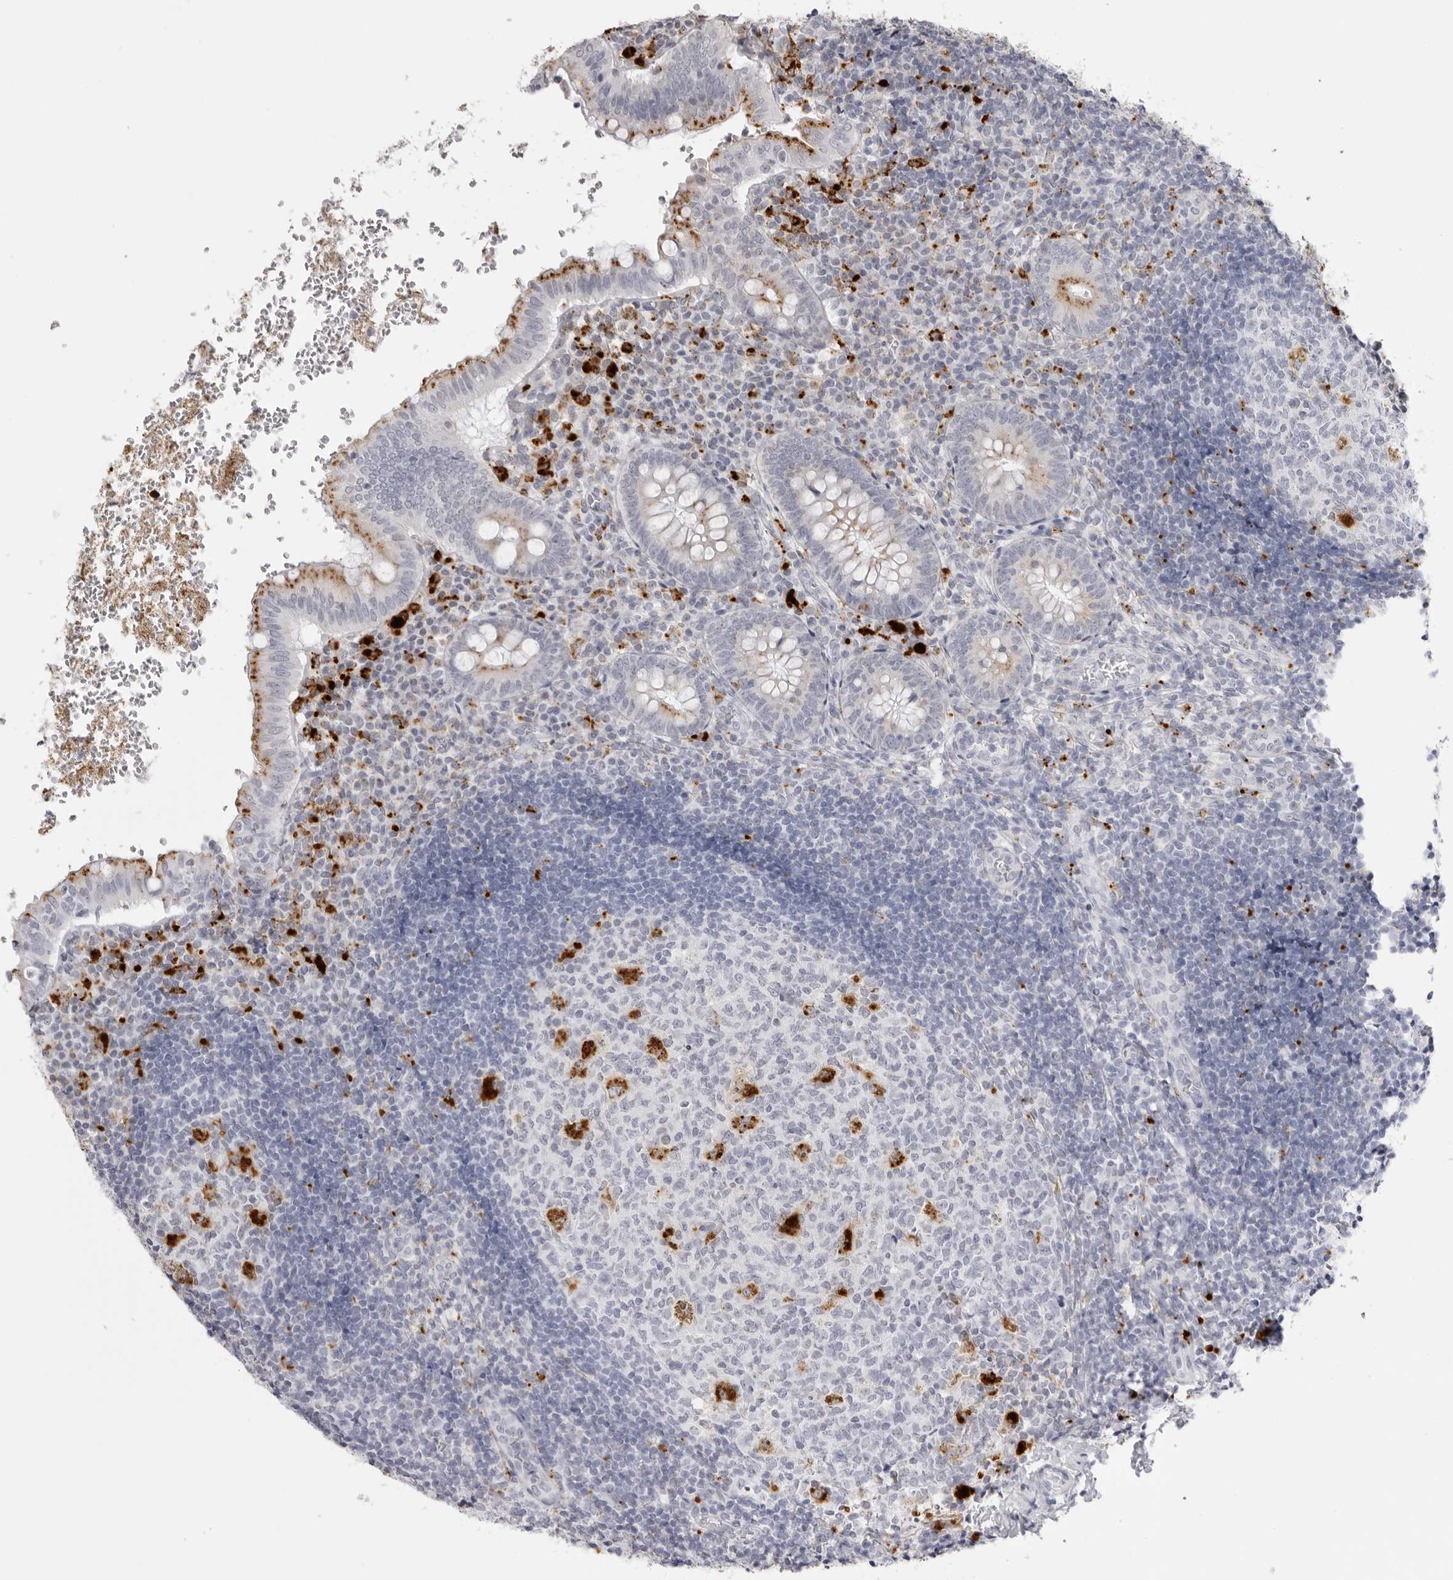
{"staining": {"intensity": "moderate", "quantity": "<25%", "location": "cytoplasmic/membranous"}, "tissue": "appendix", "cell_type": "Glandular cells", "image_type": "normal", "snomed": [{"axis": "morphology", "description": "Normal tissue, NOS"}, {"axis": "topography", "description": "Appendix"}], "caption": "Moderate cytoplasmic/membranous protein expression is appreciated in approximately <25% of glandular cells in appendix. (brown staining indicates protein expression, while blue staining denotes nuclei).", "gene": "IL25", "patient": {"sex": "male", "age": 8}}